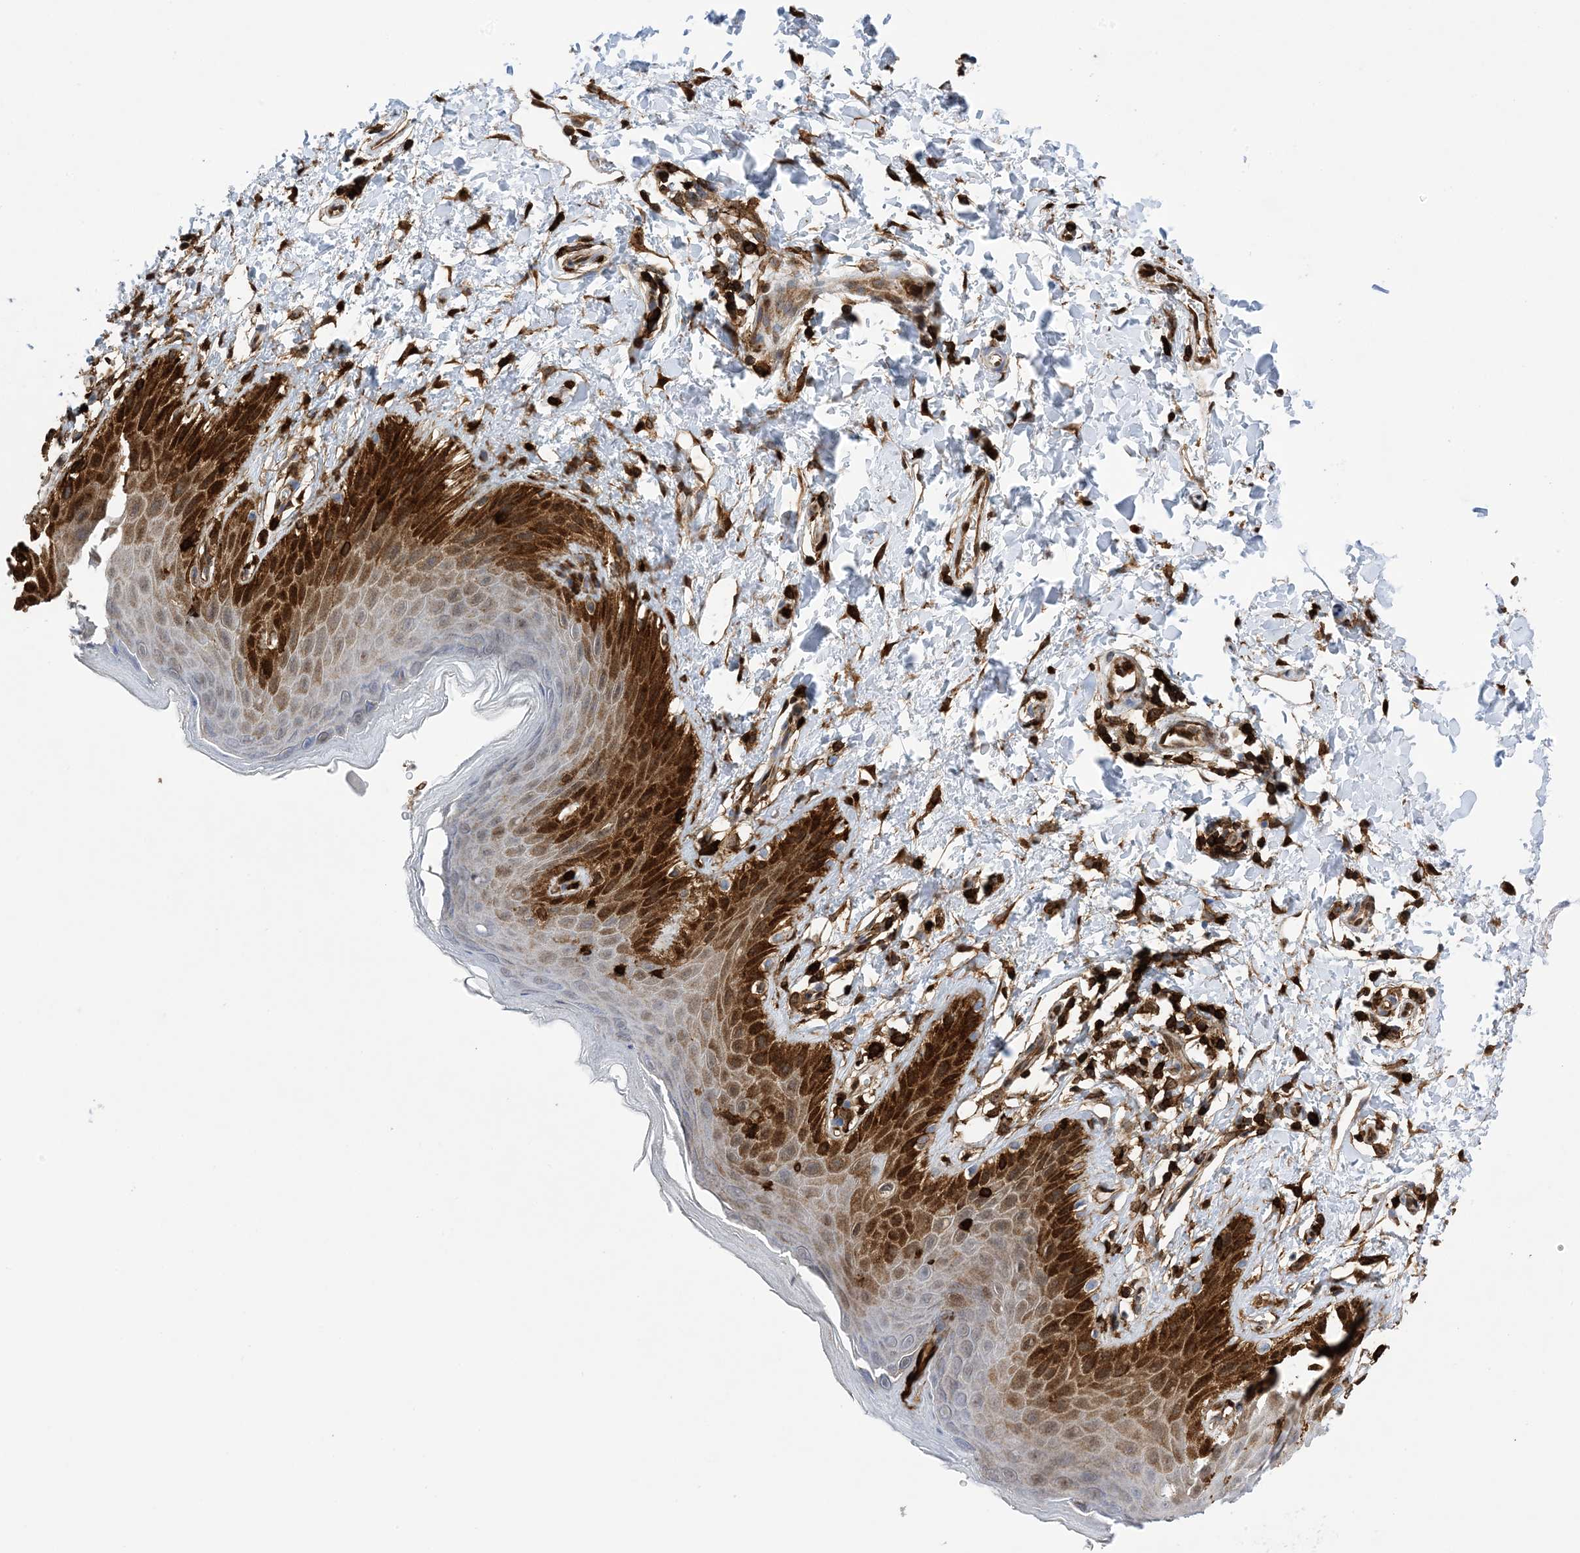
{"staining": {"intensity": "strong", "quantity": ">75%", "location": "cytoplasmic/membranous,nuclear"}, "tissue": "skin", "cell_type": "Epidermal cells", "image_type": "normal", "snomed": [{"axis": "morphology", "description": "Normal tissue, NOS"}, {"axis": "topography", "description": "Anal"}], "caption": "The photomicrograph displays staining of normal skin, revealing strong cytoplasmic/membranous,nuclear protein expression (brown color) within epidermal cells. The protein is shown in brown color, while the nuclei are stained blue.", "gene": "ANXA1", "patient": {"sex": "male", "age": 44}}